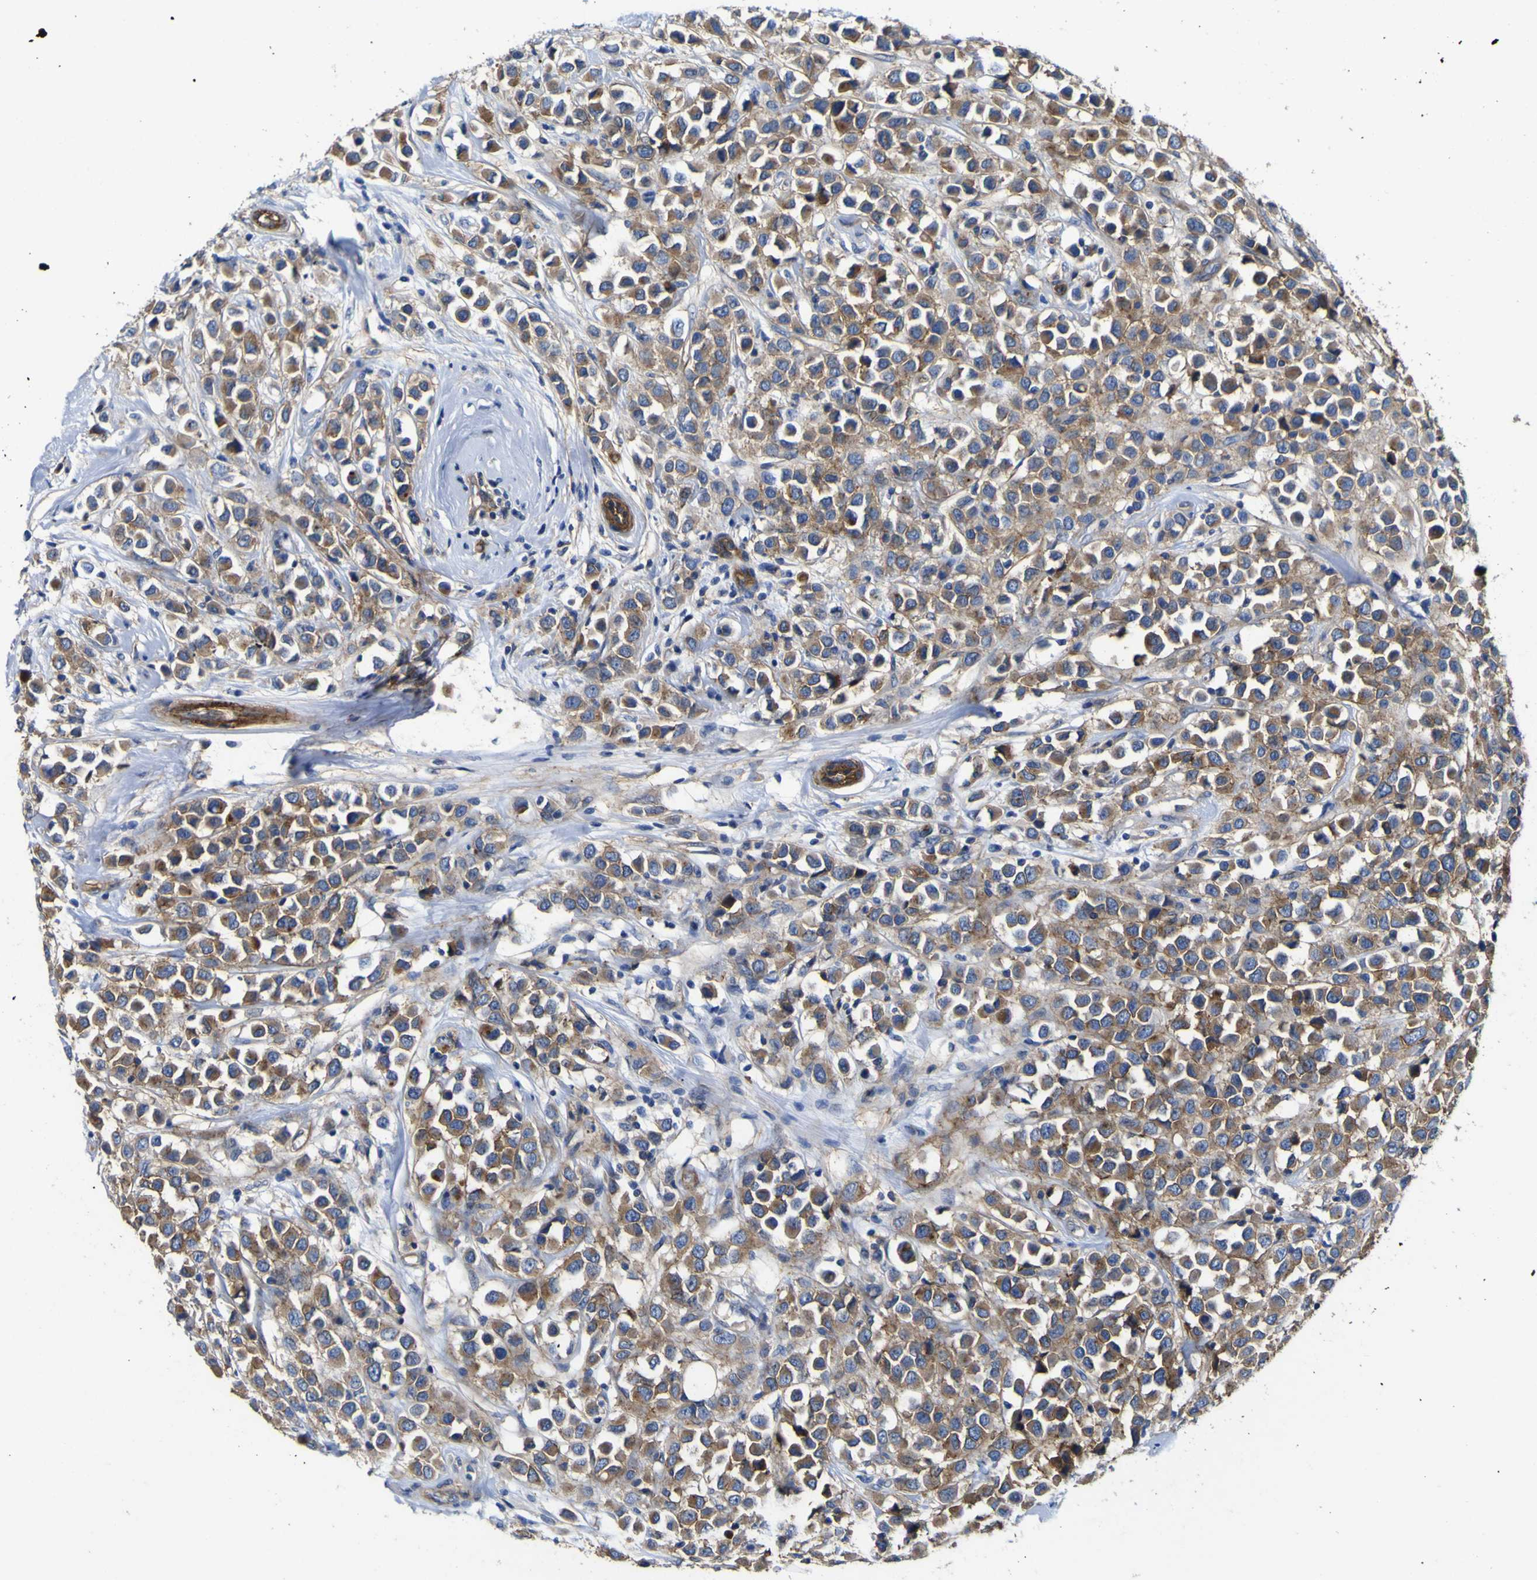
{"staining": {"intensity": "moderate", "quantity": ">75%", "location": "cytoplasmic/membranous"}, "tissue": "breast cancer", "cell_type": "Tumor cells", "image_type": "cancer", "snomed": [{"axis": "morphology", "description": "Duct carcinoma"}, {"axis": "topography", "description": "Breast"}], "caption": "Invasive ductal carcinoma (breast) stained with a brown dye demonstrates moderate cytoplasmic/membranous positive positivity in approximately >75% of tumor cells.", "gene": "CD151", "patient": {"sex": "female", "age": 61}}